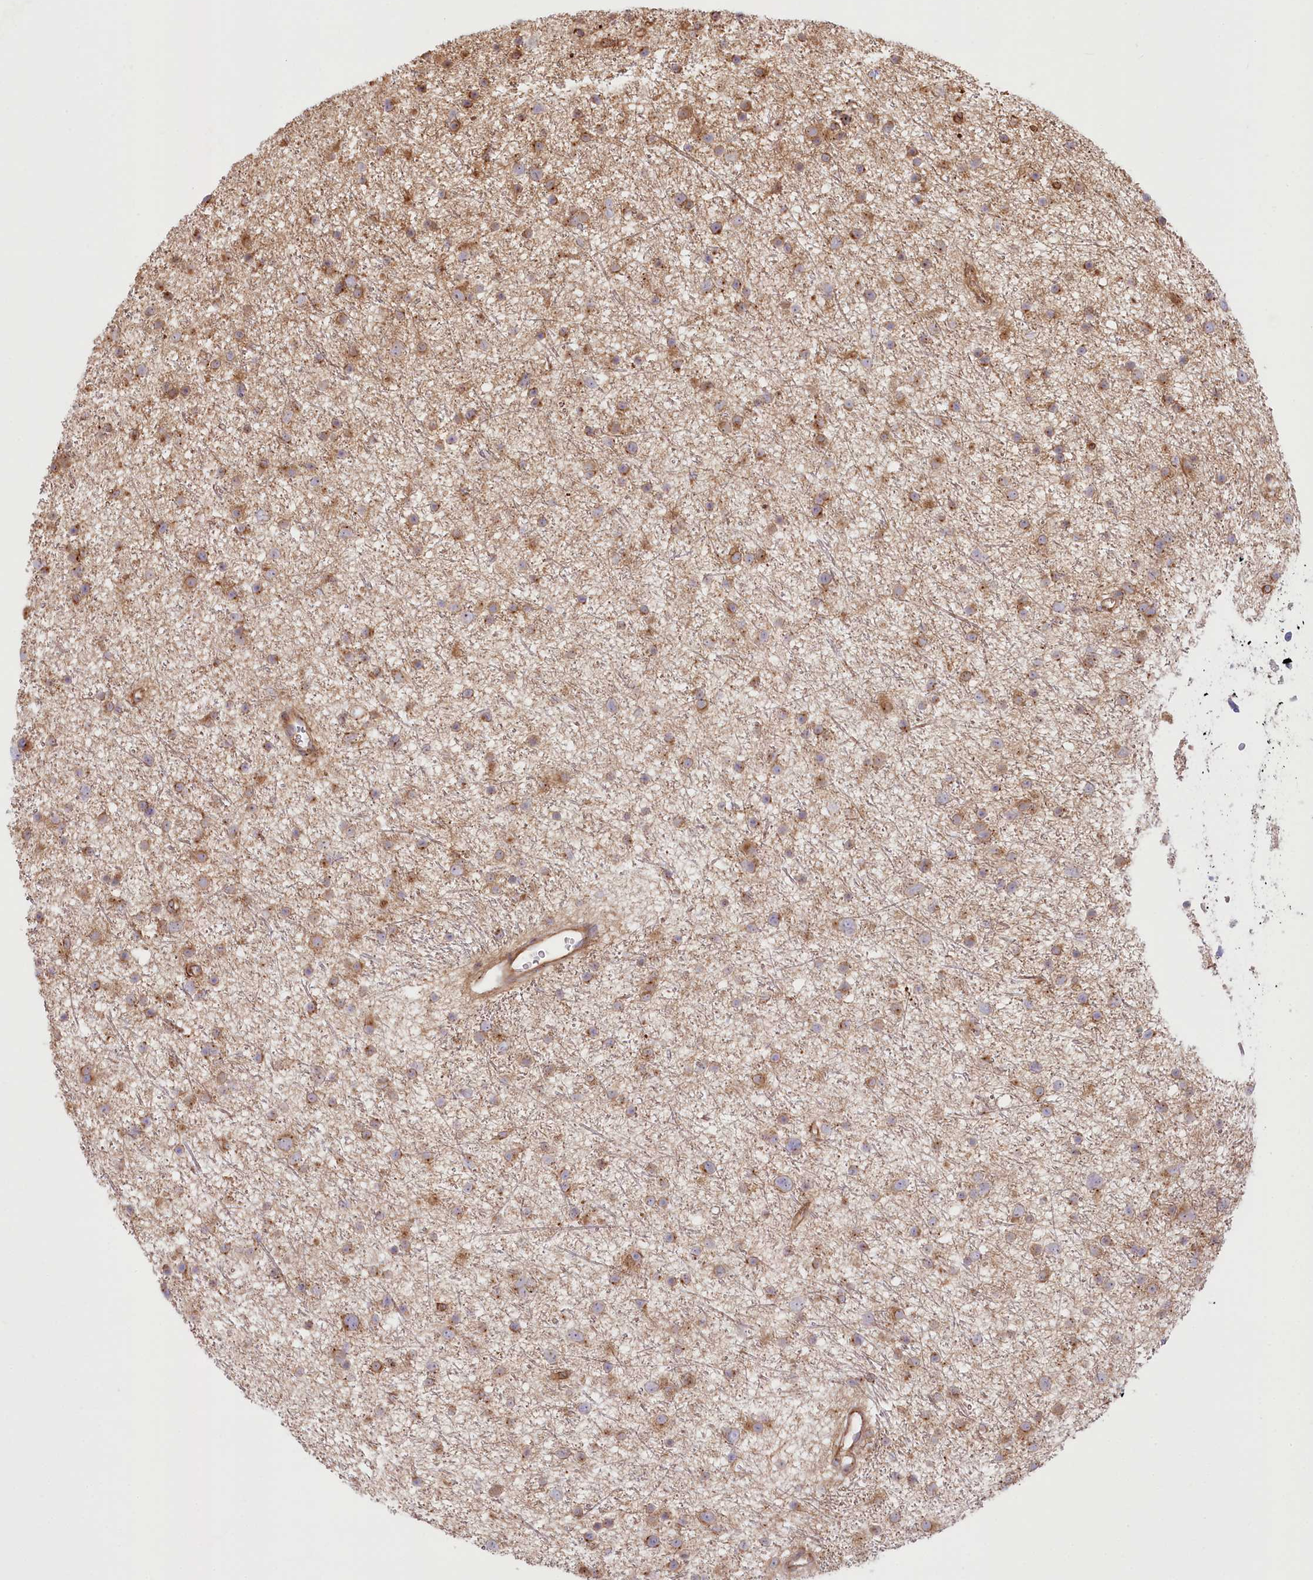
{"staining": {"intensity": "moderate", "quantity": ">75%", "location": "cytoplasmic/membranous"}, "tissue": "glioma", "cell_type": "Tumor cells", "image_type": "cancer", "snomed": [{"axis": "morphology", "description": "Glioma, malignant, Low grade"}, {"axis": "topography", "description": "Cerebral cortex"}], "caption": "Protein staining of malignant glioma (low-grade) tissue demonstrates moderate cytoplasmic/membranous positivity in about >75% of tumor cells.", "gene": "COMMD3", "patient": {"sex": "female", "age": 39}}